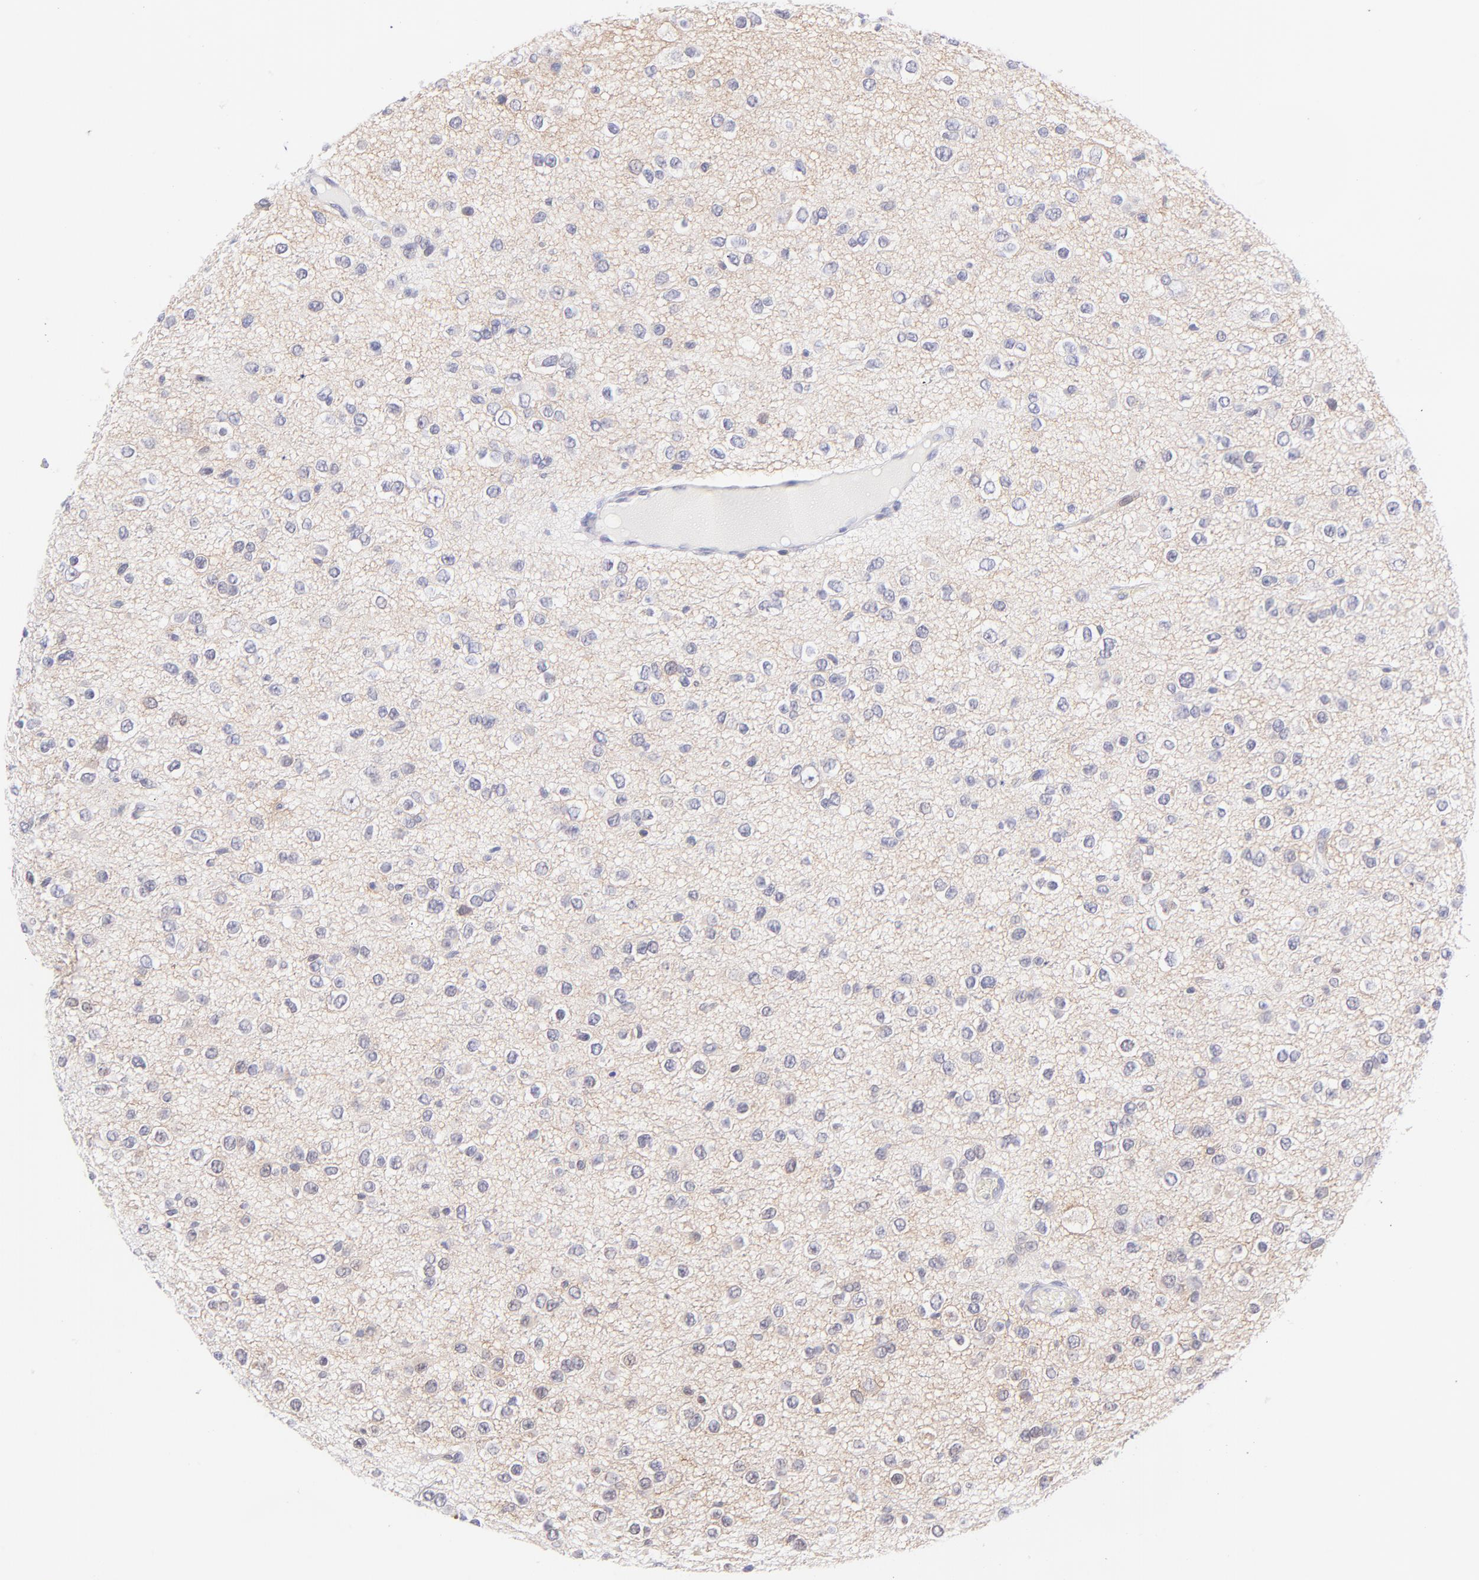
{"staining": {"intensity": "negative", "quantity": "none", "location": "none"}, "tissue": "glioma", "cell_type": "Tumor cells", "image_type": "cancer", "snomed": [{"axis": "morphology", "description": "Glioma, malignant, Low grade"}, {"axis": "topography", "description": "Brain"}], "caption": "Photomicrograph shows no significant protein positivity in tumor cells of malignant glioma (low-grade).", "gene": "PBDC1", "patient": {"sex": "male", "age": 42}}